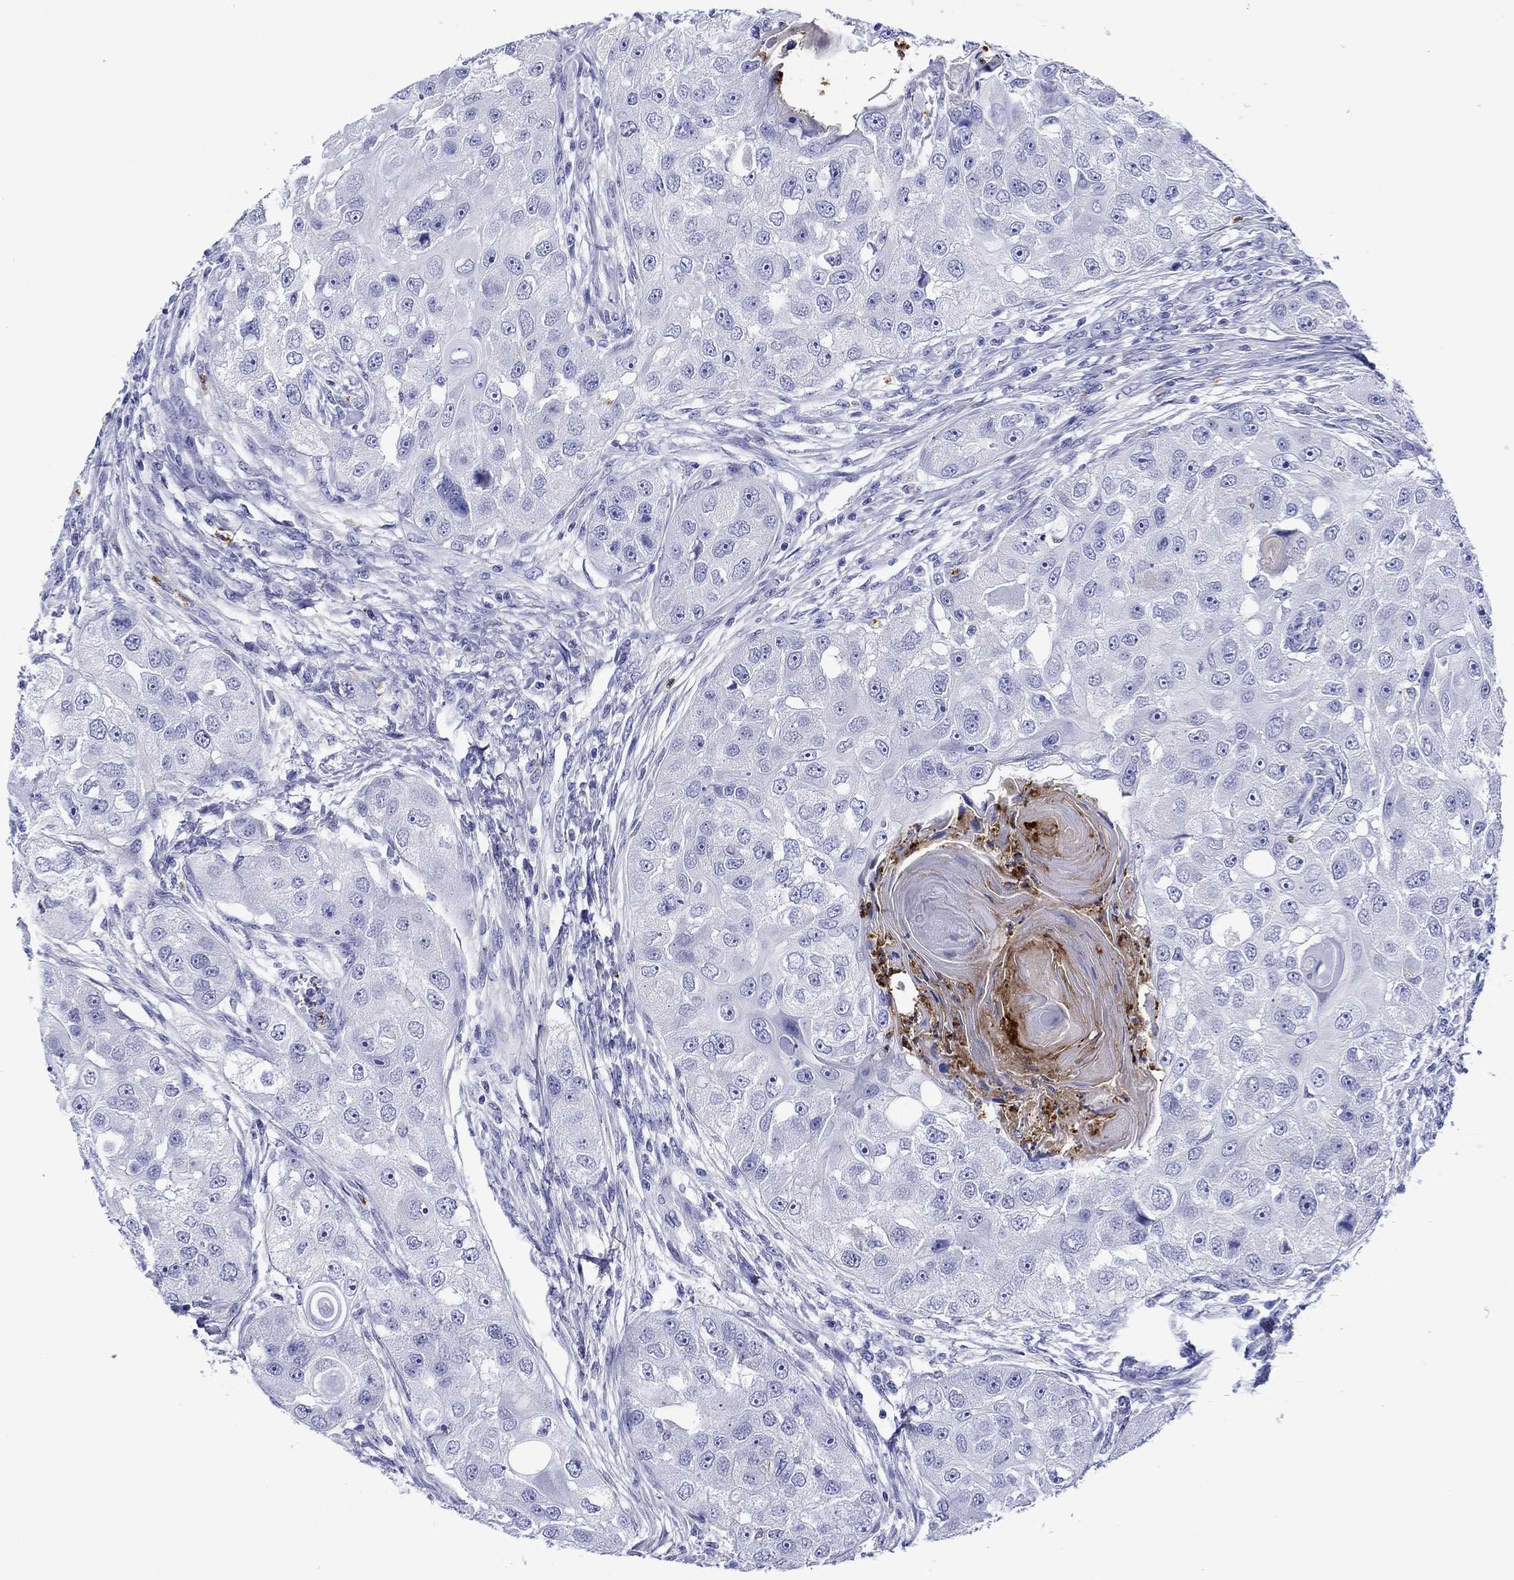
{"staining": {"intensity": "negative", "quantity": "none", "location": "none"}, "tissue": "head and neck cancer", "cell_type": "Tumor cells", "image_type": "cancer", "snomed": [{"axis": "morphology", "description": "Squamous cell carcinoma, NOS"}, {"axis": "topography", "description": "Head-Neck"}], "caption": "High power microscopy photomicrograph of an immunohistochemistry (IHC) micrograph of head and neck cancer (squamous cell carcinoma), revealing no significant staining in tumor cells.", "gene": "EPX", "patient": {"sex": "male", "age": 51}}